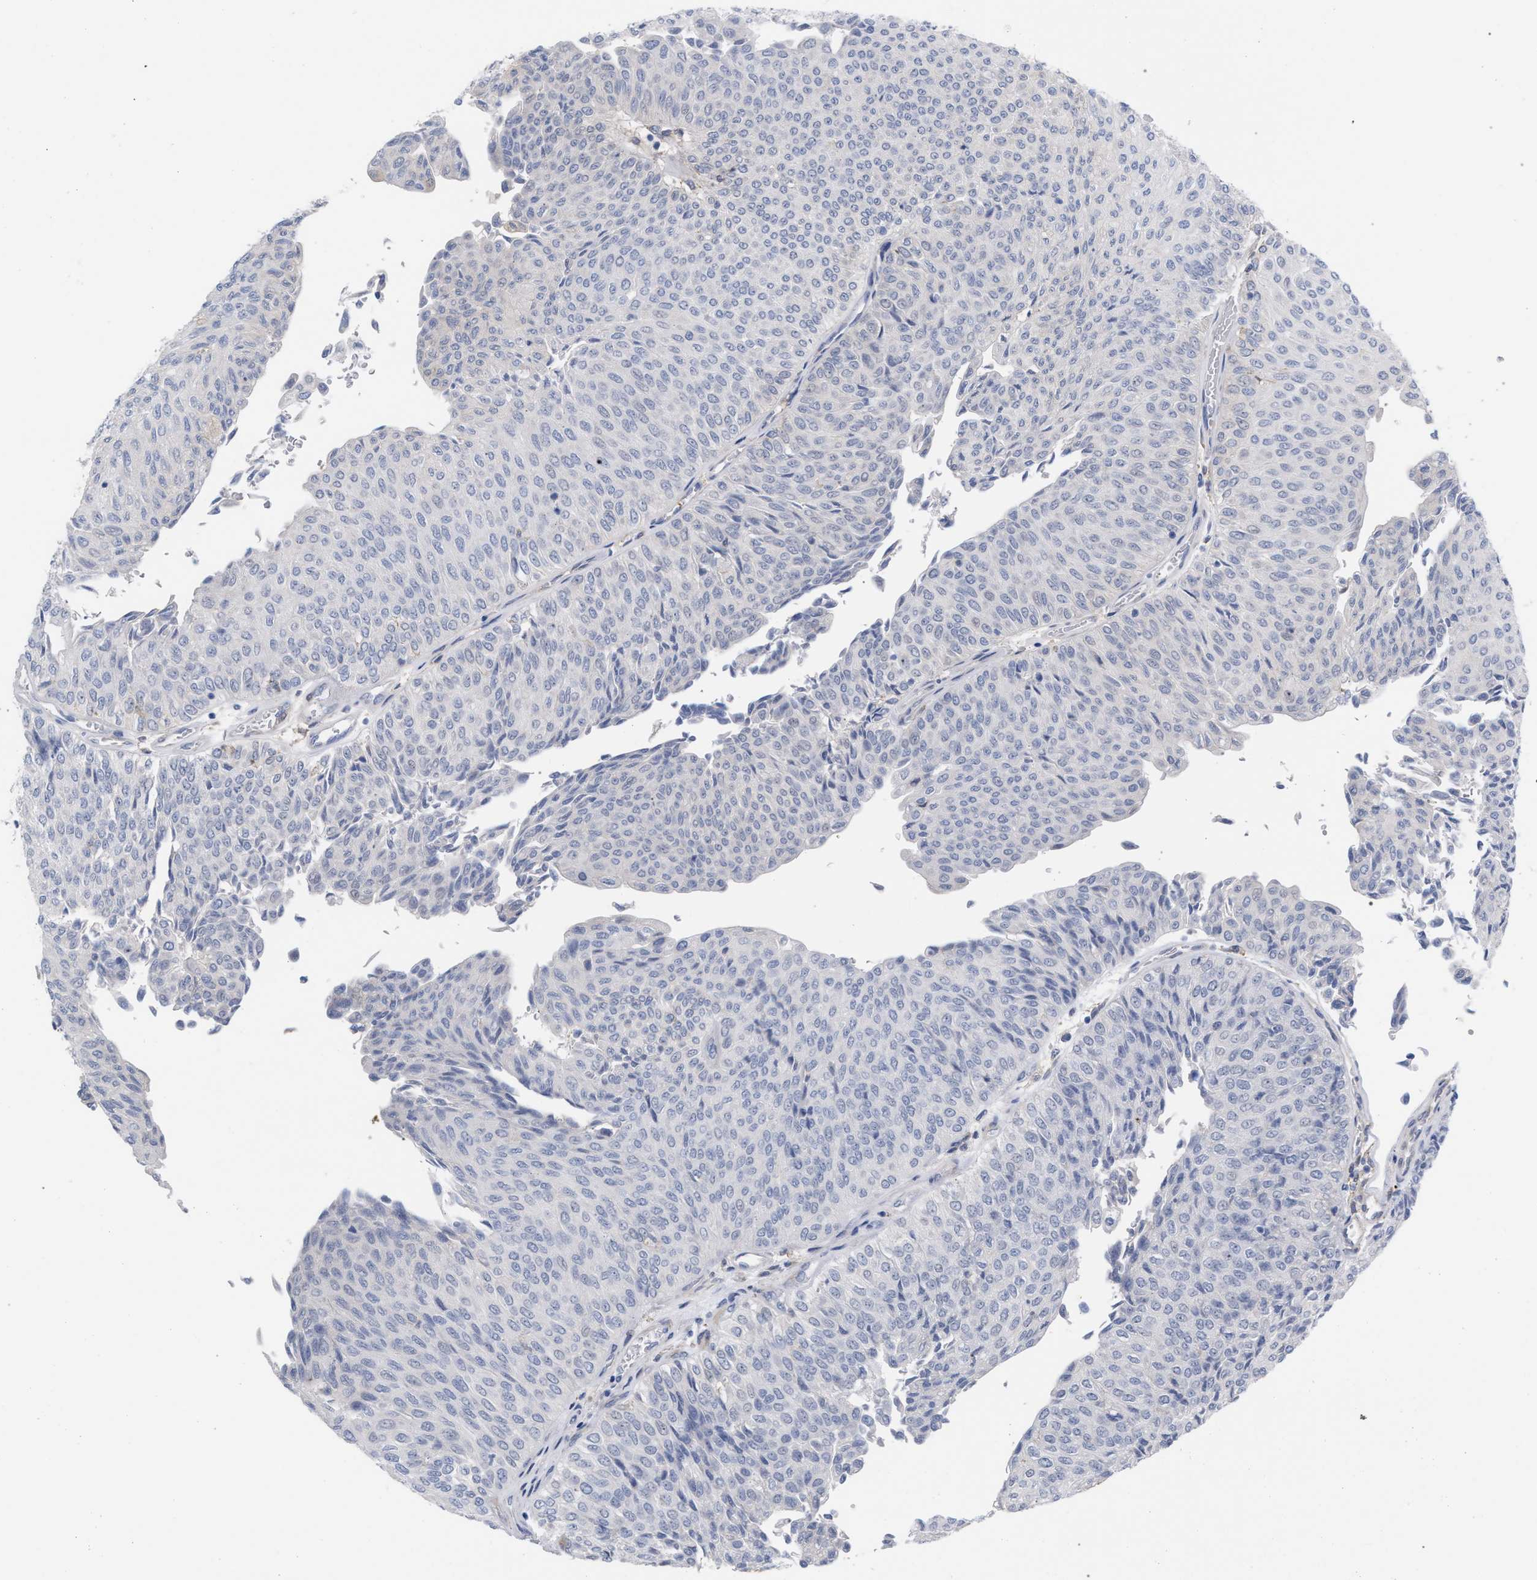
{"staining": {"intensity": "negative", "quantity": "none", "location": "none"}, "tissue": "urothelial cancer", "cell_type": "Tumor cells", "image_type": "cancer", "snomed": [{"axis": "morphology", "description": "Urothelial carcinoma, Low grade"}, {"axis": "topography", "description": "Urinary bladder"}], "caption": "IHC histopathology image of neoplastic tissue: low-grade urothelial carcinoma stained with DAB exhibits no significant protein positivity in tumor cells.", "gene": "FHOD3", "patient": {"sex": "male", "age": 78}}